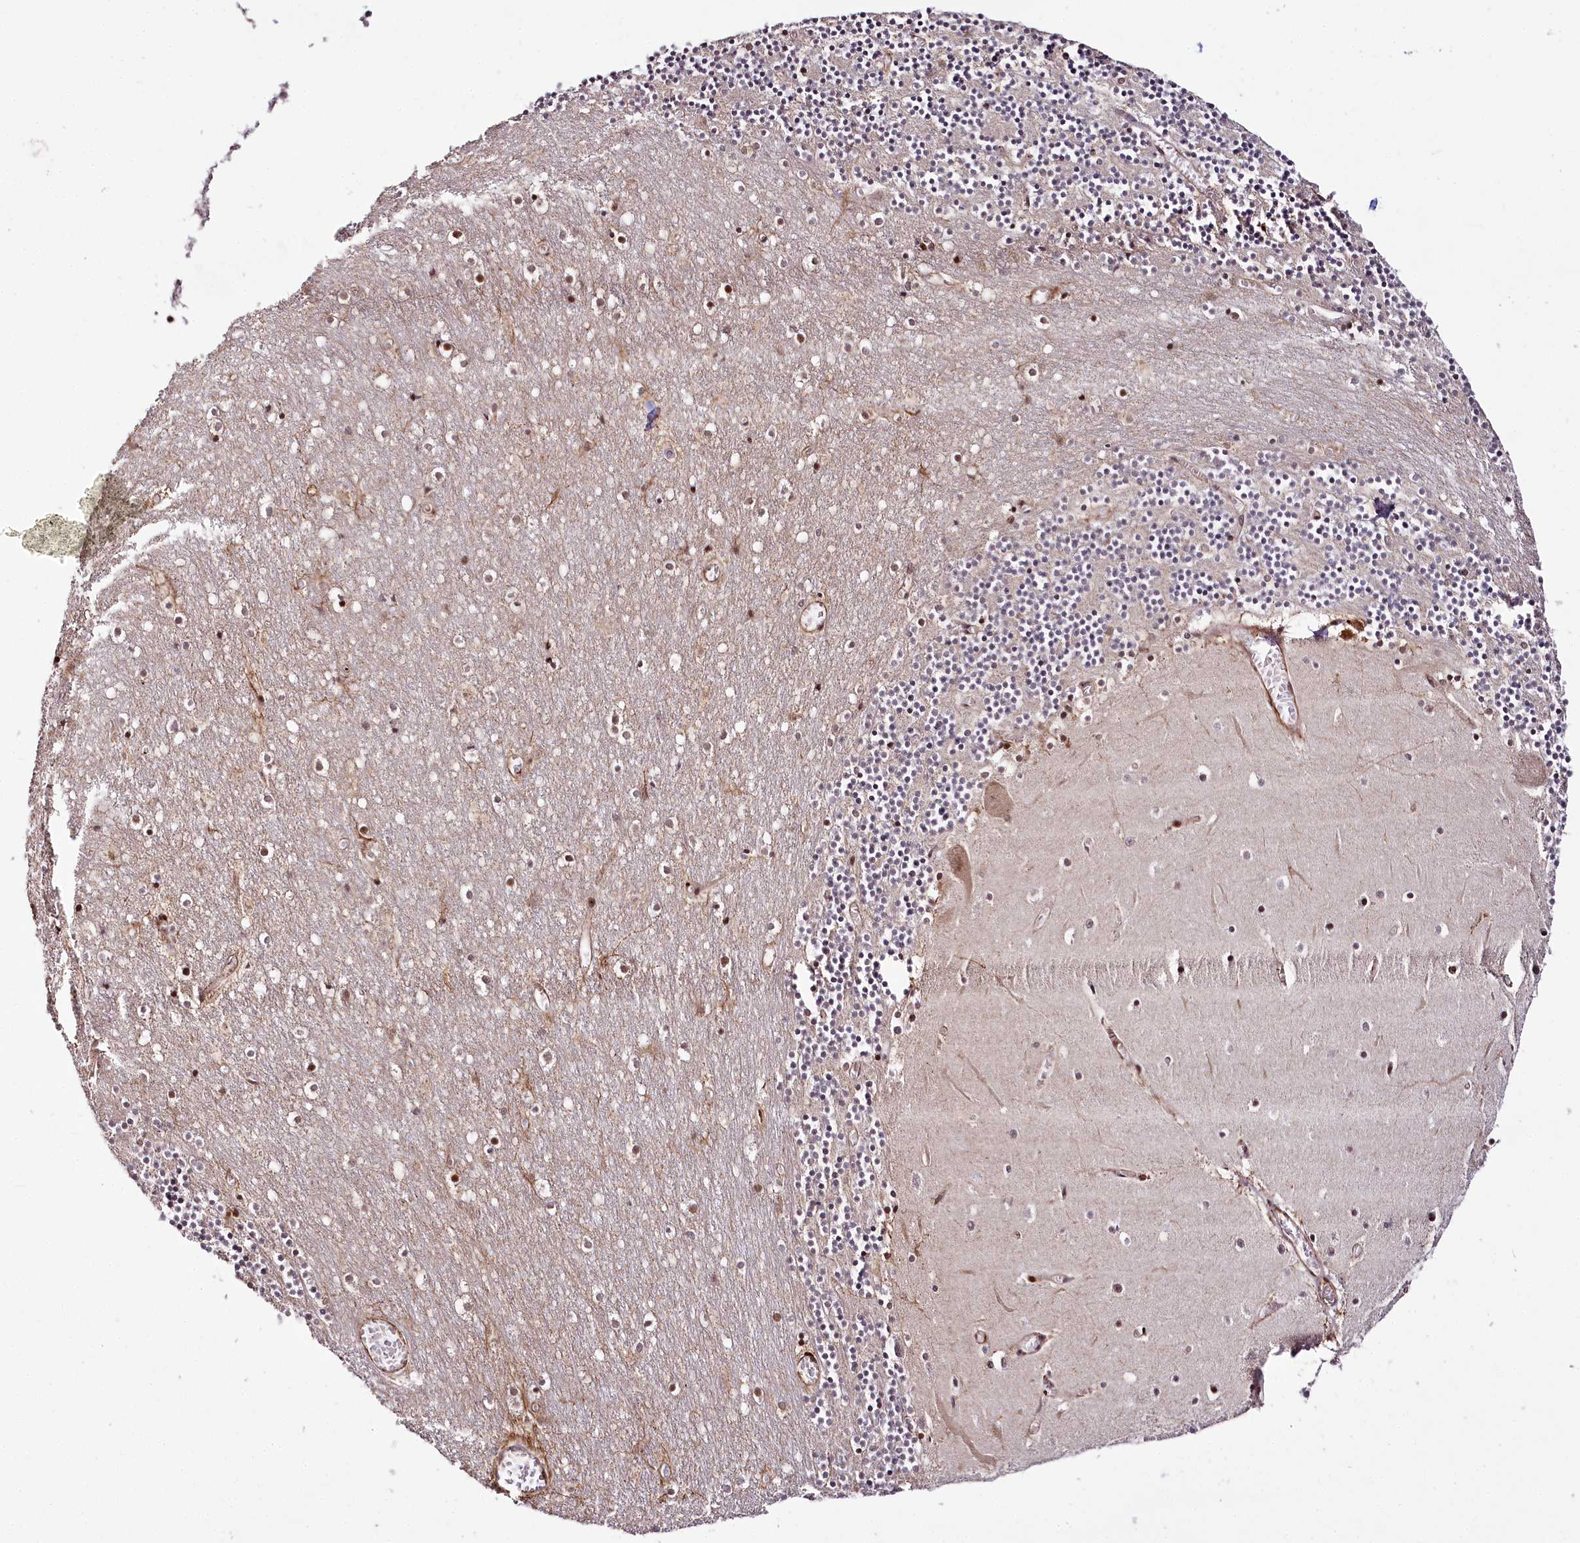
{"staining": {"intensity": "weak", "quantity": "<25%", "location": "nuclear"}, "tissue": "cerebellum", "cell_type": "Cells in granular layer", "image_type": "normal", "snomed": [{"axis": "morphology", "description": "Normal tissue, NOS"}, {"axis": "topography", "description": "Cerebellum"}], "caption": "Benign cerebellum was stained to show a protein in brown. There is no significant expression in cells in granular layer. (DAB immunohistochemistry with hematoxylin counter stain).", "gene": "HOXC8", "patient": {"sex": "female", "age": 28}}